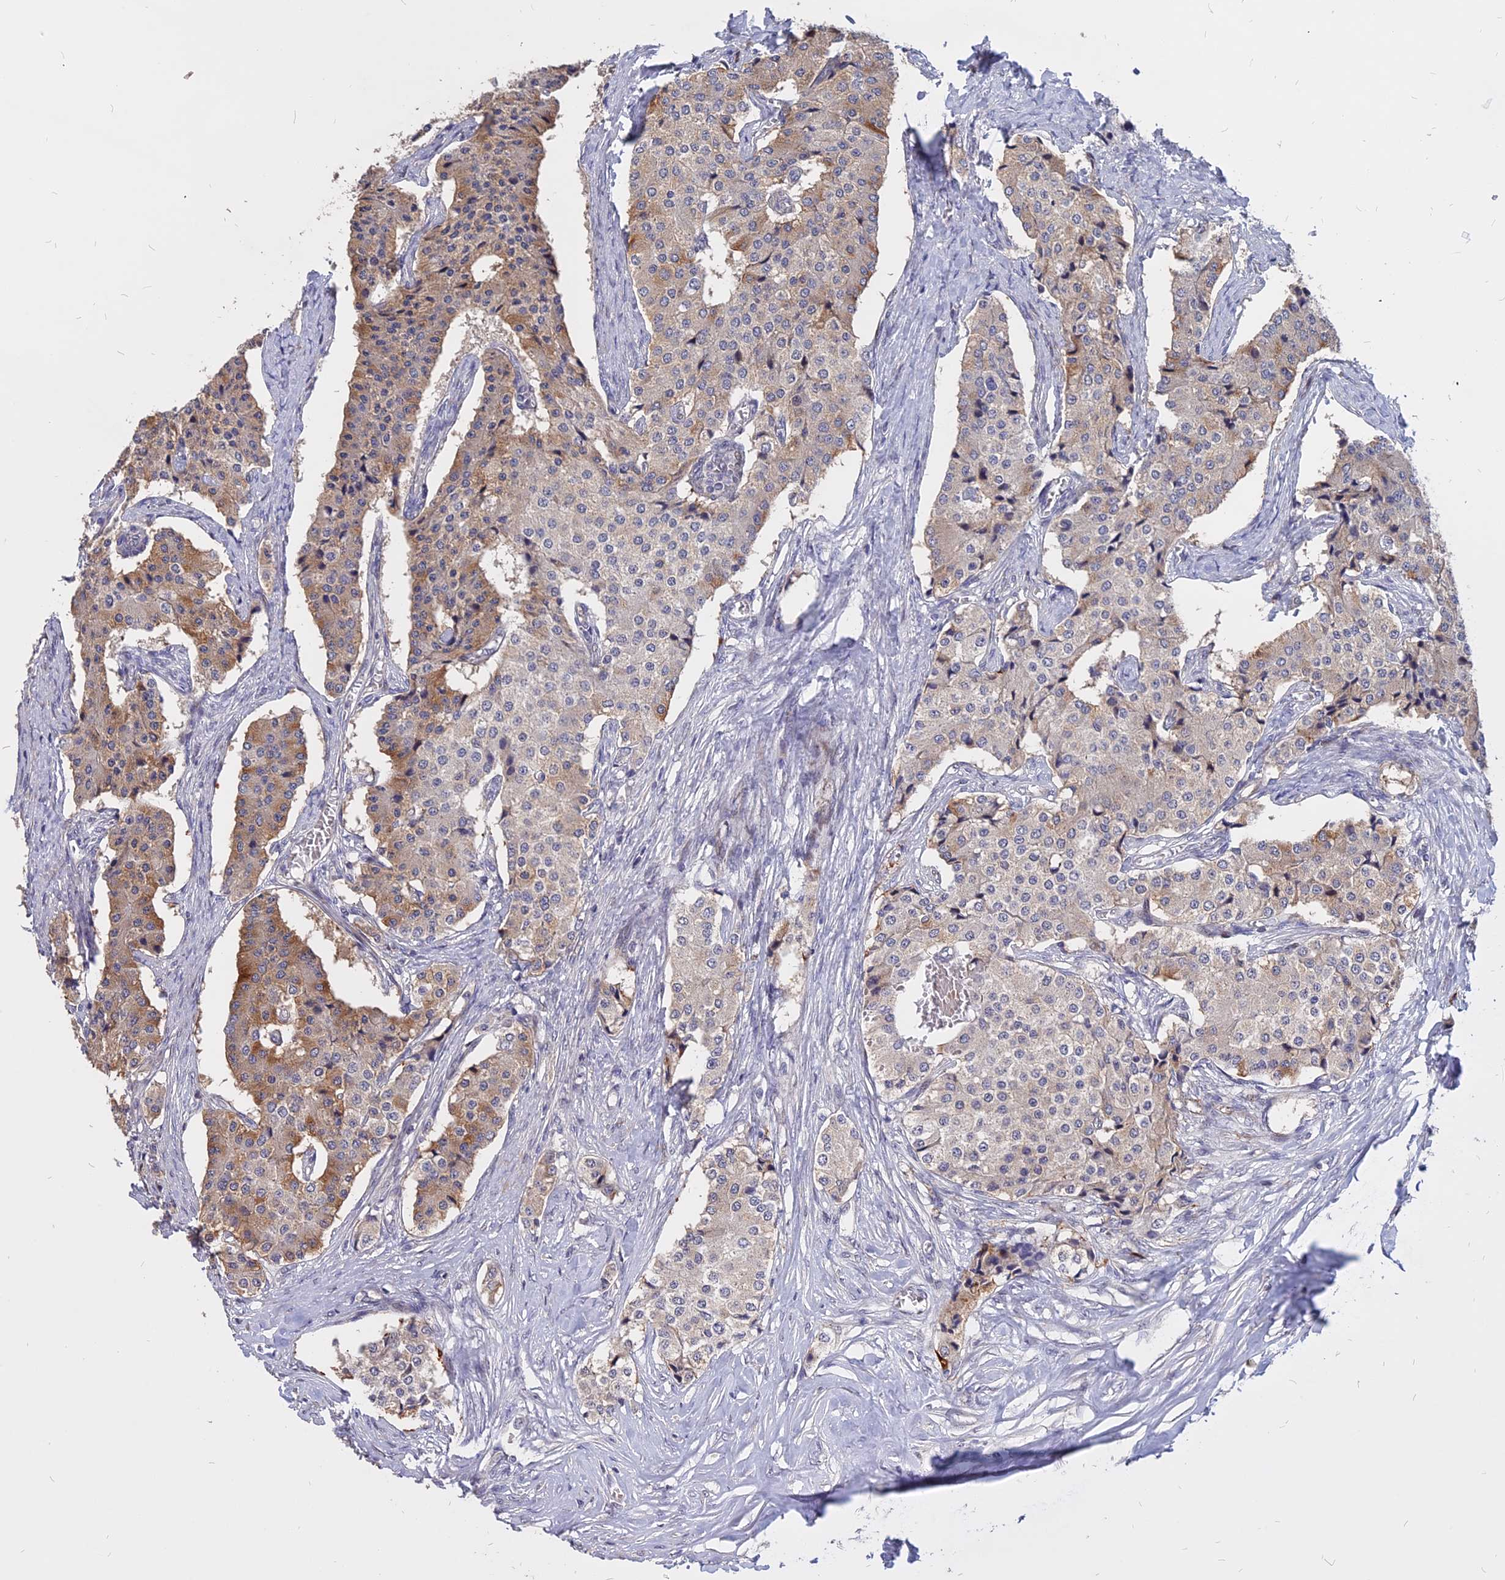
{"staining": {"intensity": "moderate", "quantity": "25%-75%", "location": "cytoplasmic/membranous"}, "tissue": "carcinoid", "cell_type": "Tumor cells", "image_type": "cancer", "snomed": [{"axis": "morphology", "description": "Carcinoid, malignant, NOS"}, {"axis": "topography", "description": "Colon"}], "caption": "Immunohistochemical staining of human carcinoid (malignant) reveals moderate cytoplasmic/membranous protein positivity in approximately 25%-75% of tumor cells.", "gene": "TMEM263", "patient": {"sex": "female", "age": 52}}